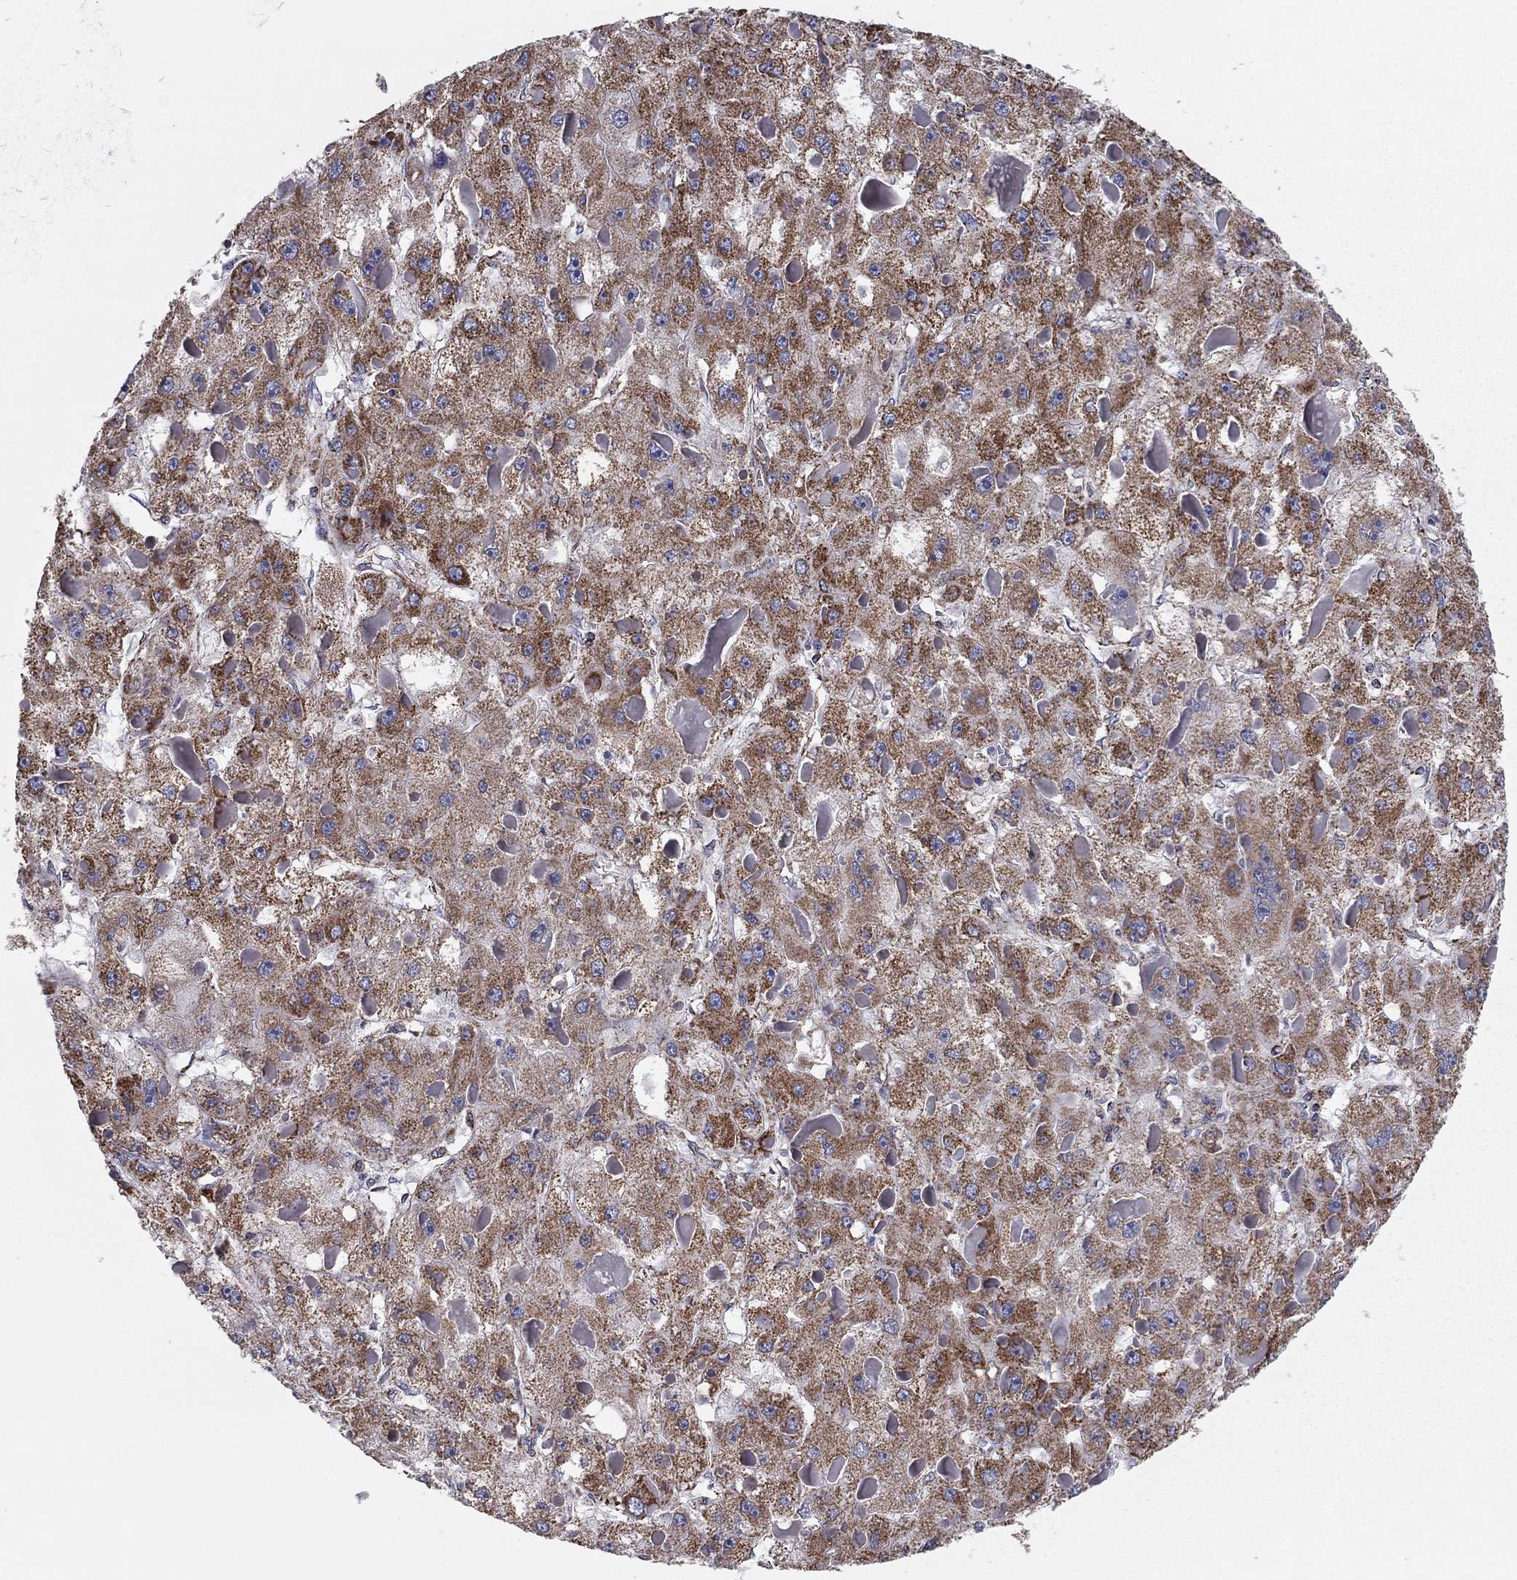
{"staining": {"intensity": "moderate", "quantity": ">75%", "location": "cytoplasmic/membranous"}, "tissue": "liver cancer", "cell_type": "Tumor cells", "image_type": "cancer", "snomed": [{"axis": "morphology", "description": "Carcinoma, Hepatocellular, NOS"}, {"axis": "topography", "description": "Liver"}], "caption": "Immunohistochemistry (IHC) histopathology image of liver hepatocellular carcinoma stained for a protein (brown), which reveals medium levels of moderate cytoplasmic/membranous staining in about >75% of tumor cells.", "gene": "NDUFV1", "patient": {"sex": "female", "age": 73}}